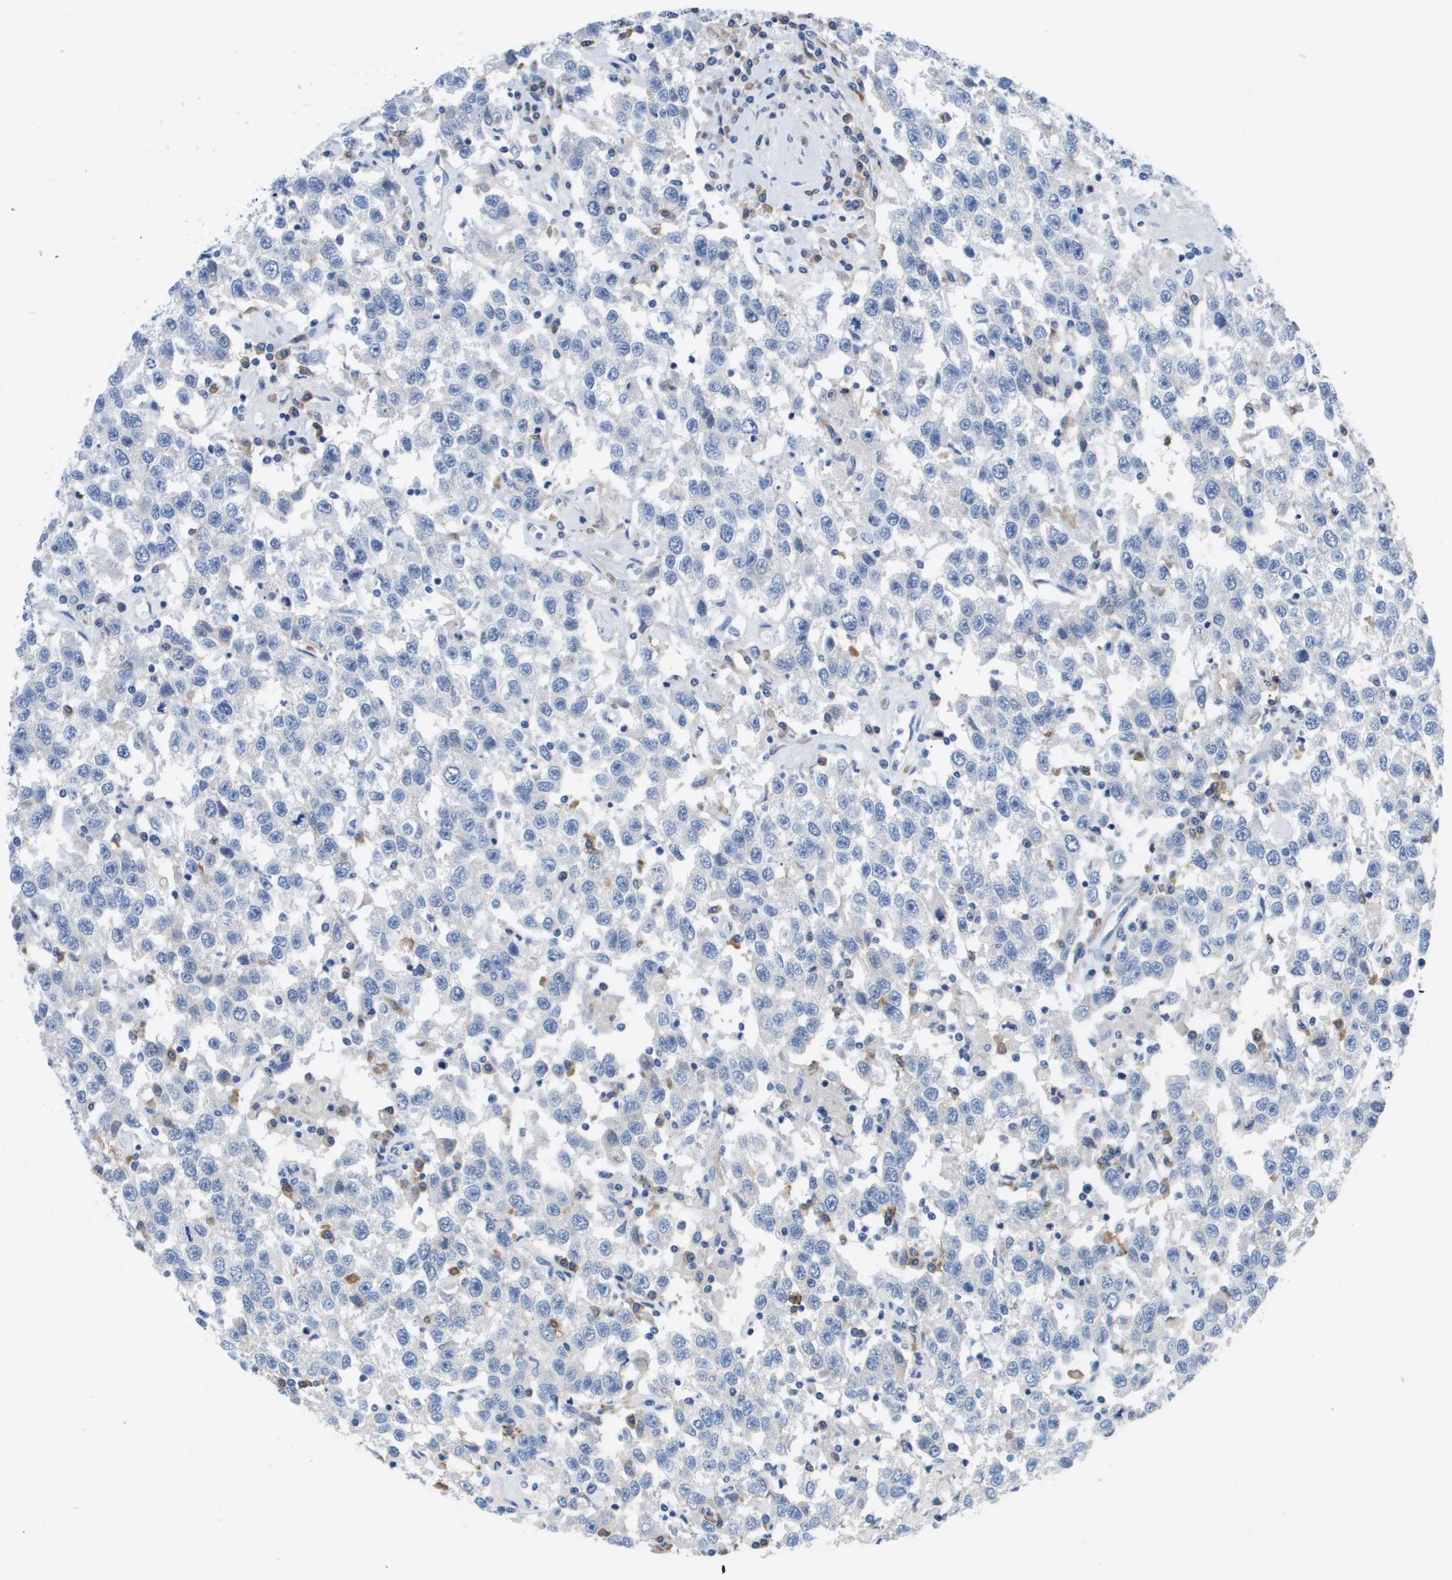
{"staining": {"intensity": "negative", "quantity": "none", "location": "none"}, "tissue": "testis cancer", "cell_type": "Tumor cells", "image_type": "cancer", "snomed": [{"axis": "morphology", "description": "Seminoma, NOS"}, {"axis": "topography", "description": "Testis"}], "caption": "A histopathology image of testis seminoma stained for a protein reveals no brown staining in tumor cells.", "gene": "MS4A1", "patient": {"sex": "male", "age": 41}}